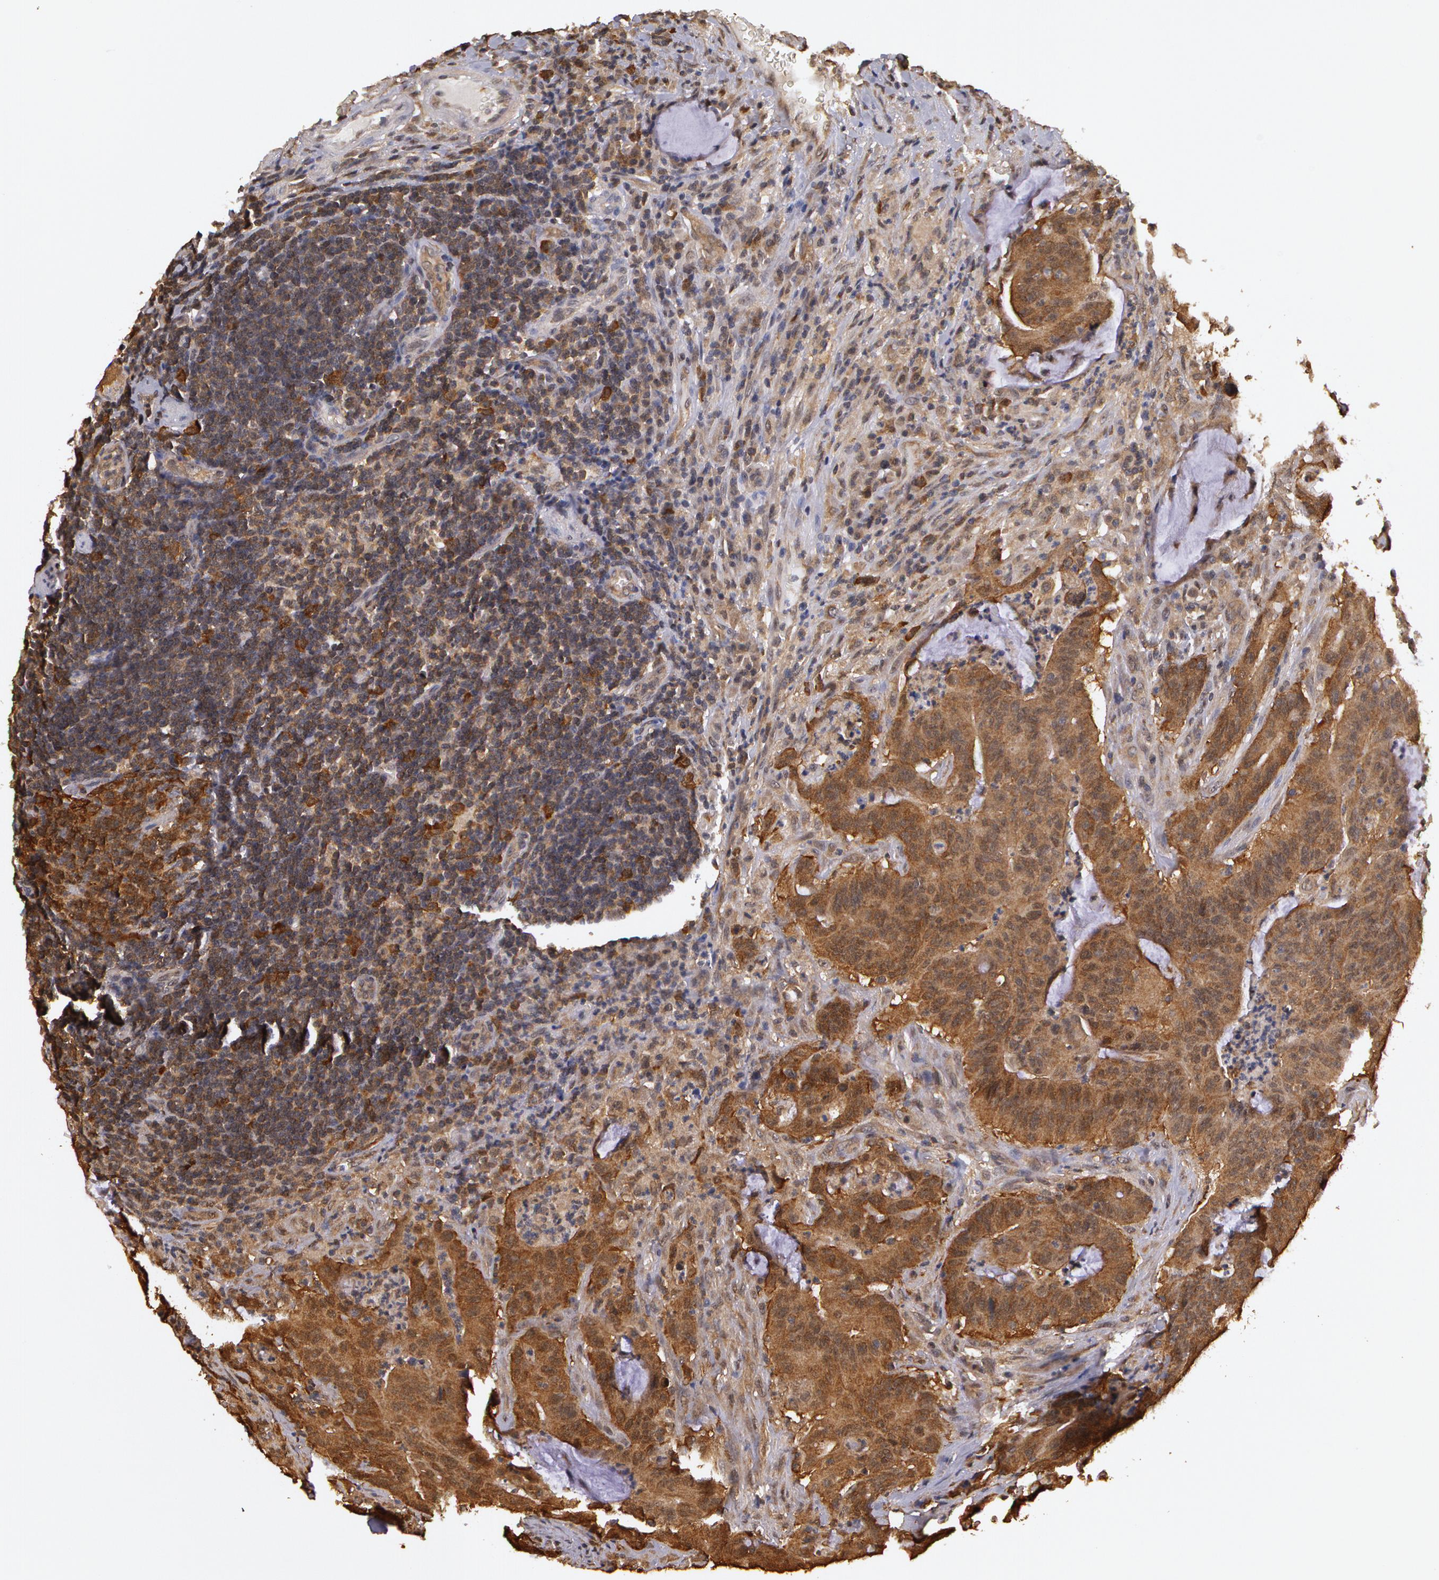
{"staining": {"intensity": "moderate", "quantity": ">75%", "location": "cytoplasmic/membranous"}, "tissue": "colorectal cancer", "cell_type": "Tumor cells", "image_type": "cancer", "snomed": [{"axis": "morphology", "description": "Adenocarcinoma, NOS"}, {"axis": "topography", "description": "Colon"}], "caption": "Colorectal cancer (adenocarcinoma) stained with a protein marker displays moderate staining in tumor cells.", "gene": "AHSA1", "patient": {"sex": "male", "age": 54}}